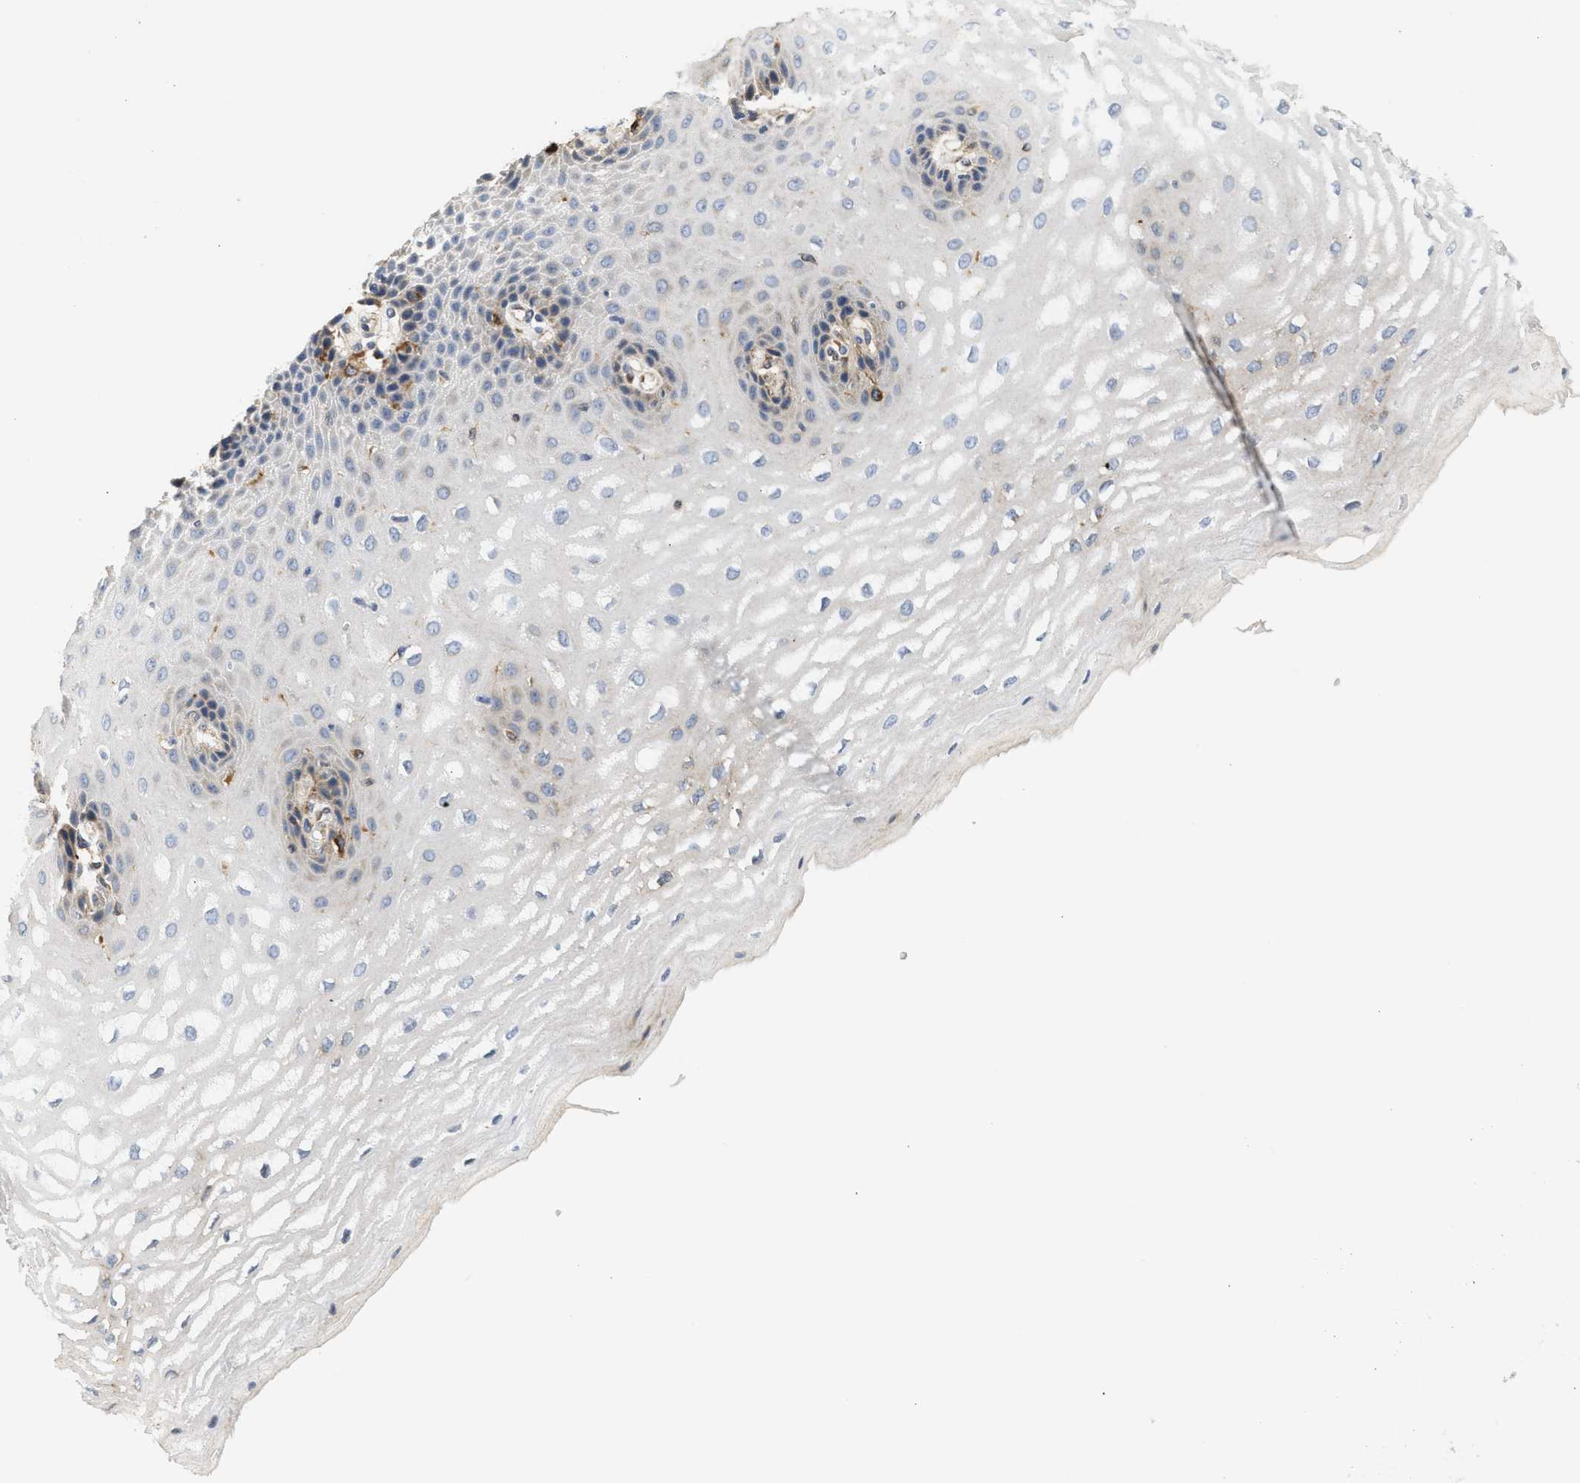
{"staining": {"intensity": "moderate", "quantity": "<25%", "location": "cytoplasmic/membranous"}, "tissue": "esophagus", "cell_type": "Squamous epithelial cells", "image_type": "normal", "snomed": [{"axis": "morphology", "description": "Normal tissue, NOS"}, {"axis": "topography", "description": "Esophagus"}], "caption": "DAB (3,3'-diaminobenzidine) immunohistochemical staining of normal human esophagus demonstrates moderate cytoplasmic/membranous protein positivity in approximately <25% of squamous epithelial cells.", "gene": "RAB31", "patient": {"sex": "male", "age": 54}}